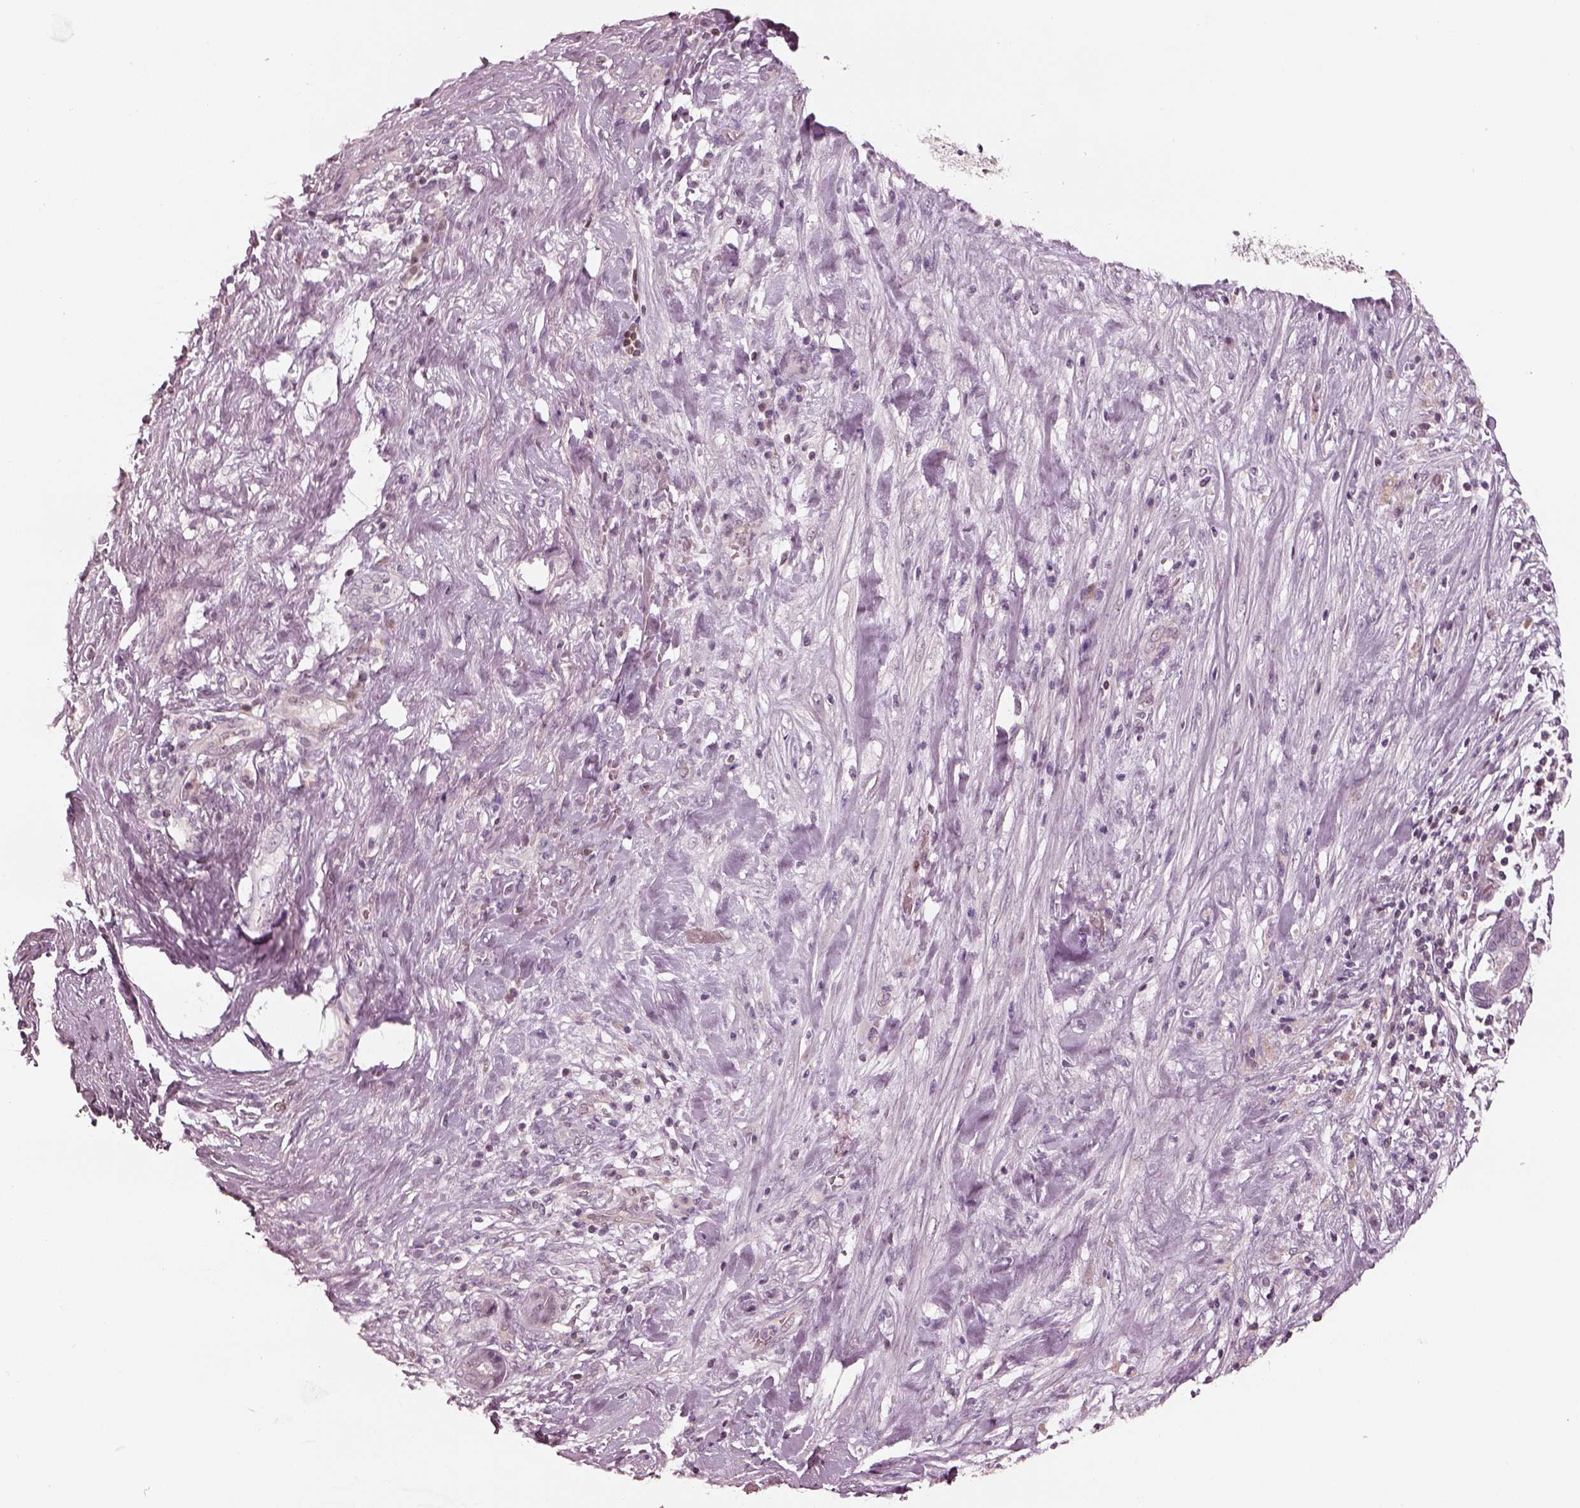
{"staining": {"intensity": "negative", "quantity": "none", "location": "none"}, "tissue": "pancreatic cancer", "cell_type": "Tumor cells", "image_type": "cancer", "snomed": [{"axis": "morphology", "description": "Adenocarcinoma, NOS"}, {"axis": "topography", "description": "Pancreas"}], "caption": "Human pancreatic cancer stained for a protein using immunohistochemistry exhibits no expression in tumor cells.", "gene": "EGR4", "patient": {"sex": "male", "age": 44}}